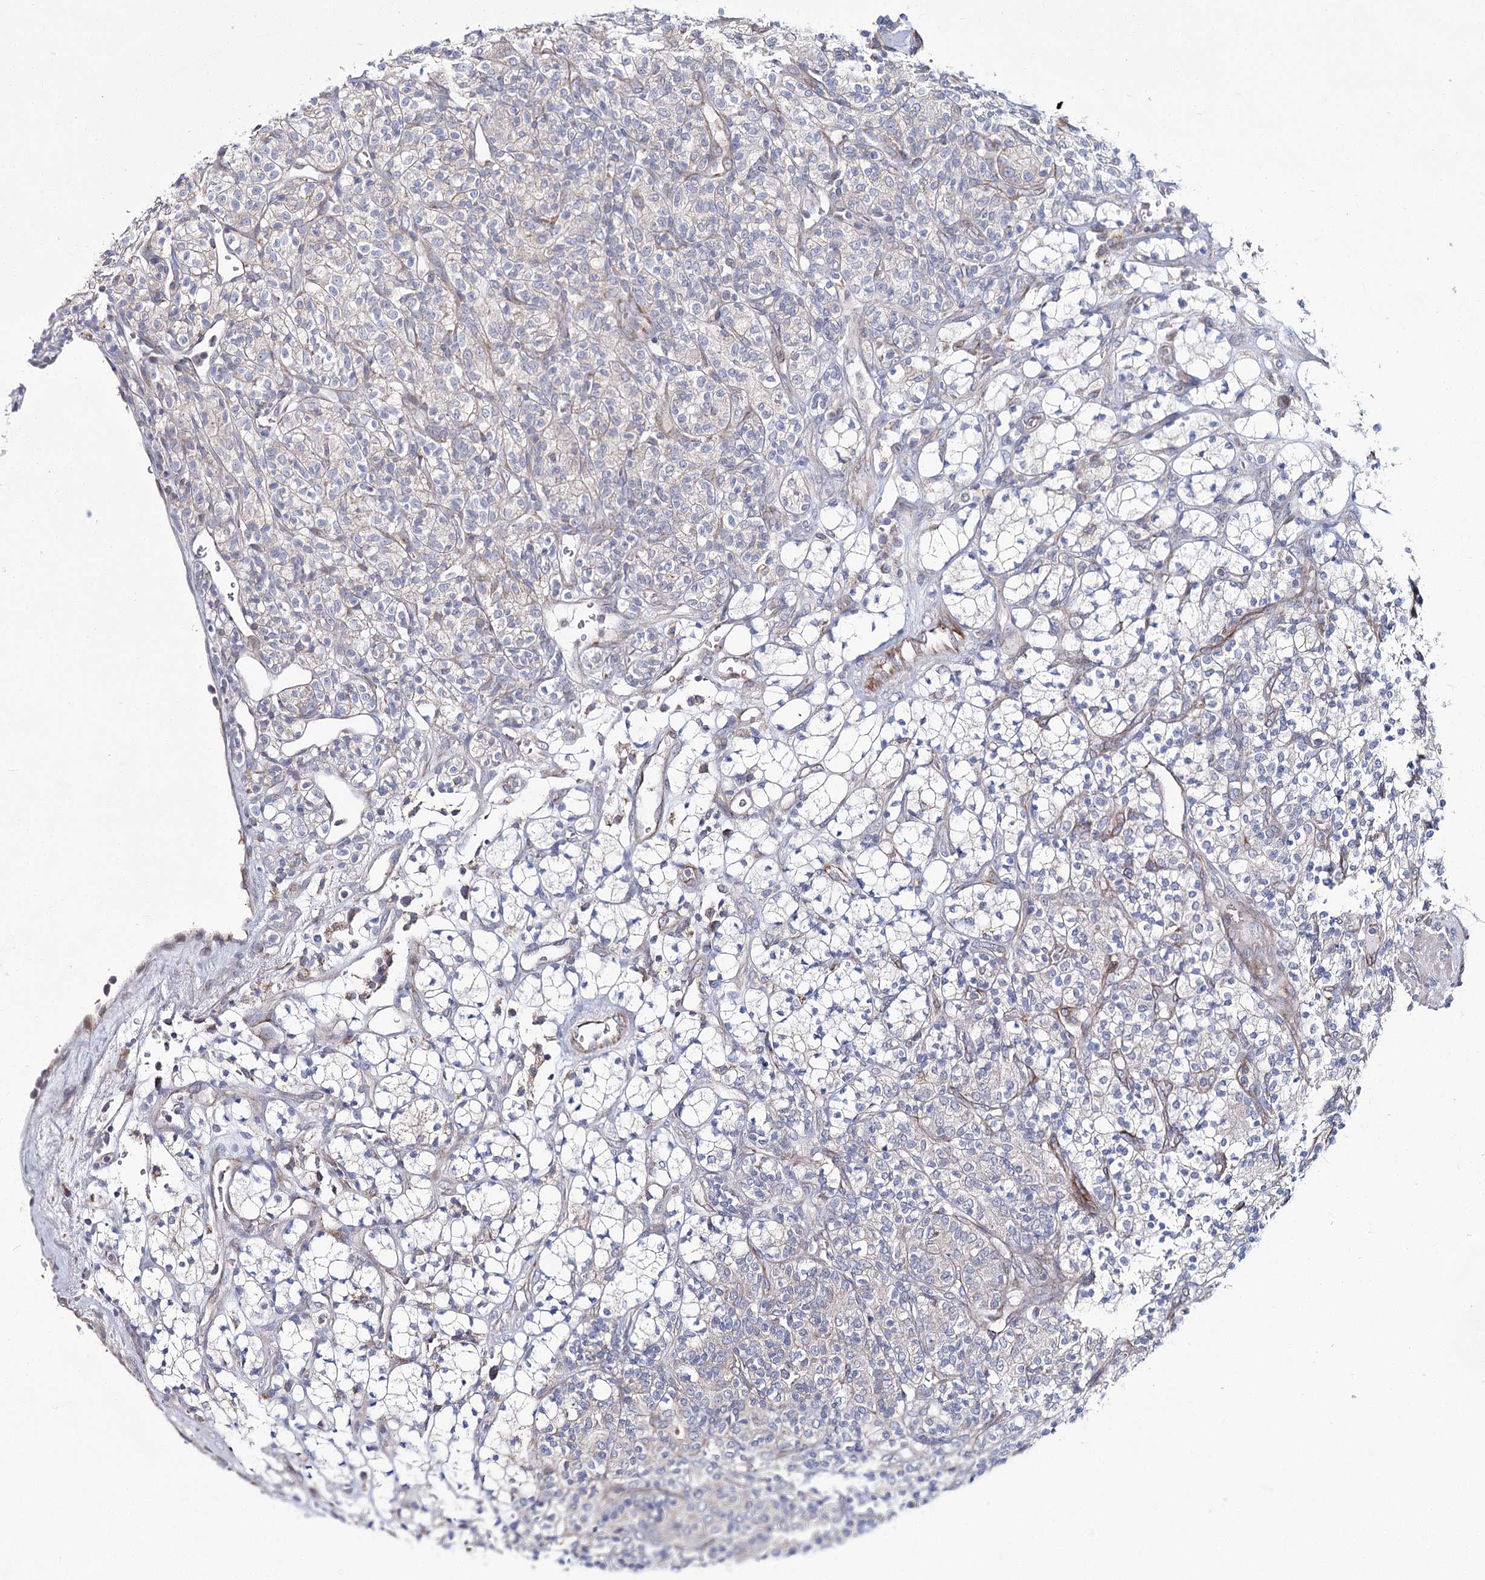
{"staining": {"intensity": "negative", "quantity": "none", "location": "none"}, "tissue": "renal cancer", "cell_type": "Tumor cells", "image_type": "cancer", "snomed": [{"axis": "morphology", "description": "Adenocarcinoma, NOS"}, {"axis": "topography", "description": "Kidney"}], "caption": "This is a photomicrograph of immunohistochemistry (IHC) staining of renal adenocarcinoma, which shows no positivity in tumor cells.", "gene": "CPLANE1", "patient": {"sex": "male", "age": 77}}